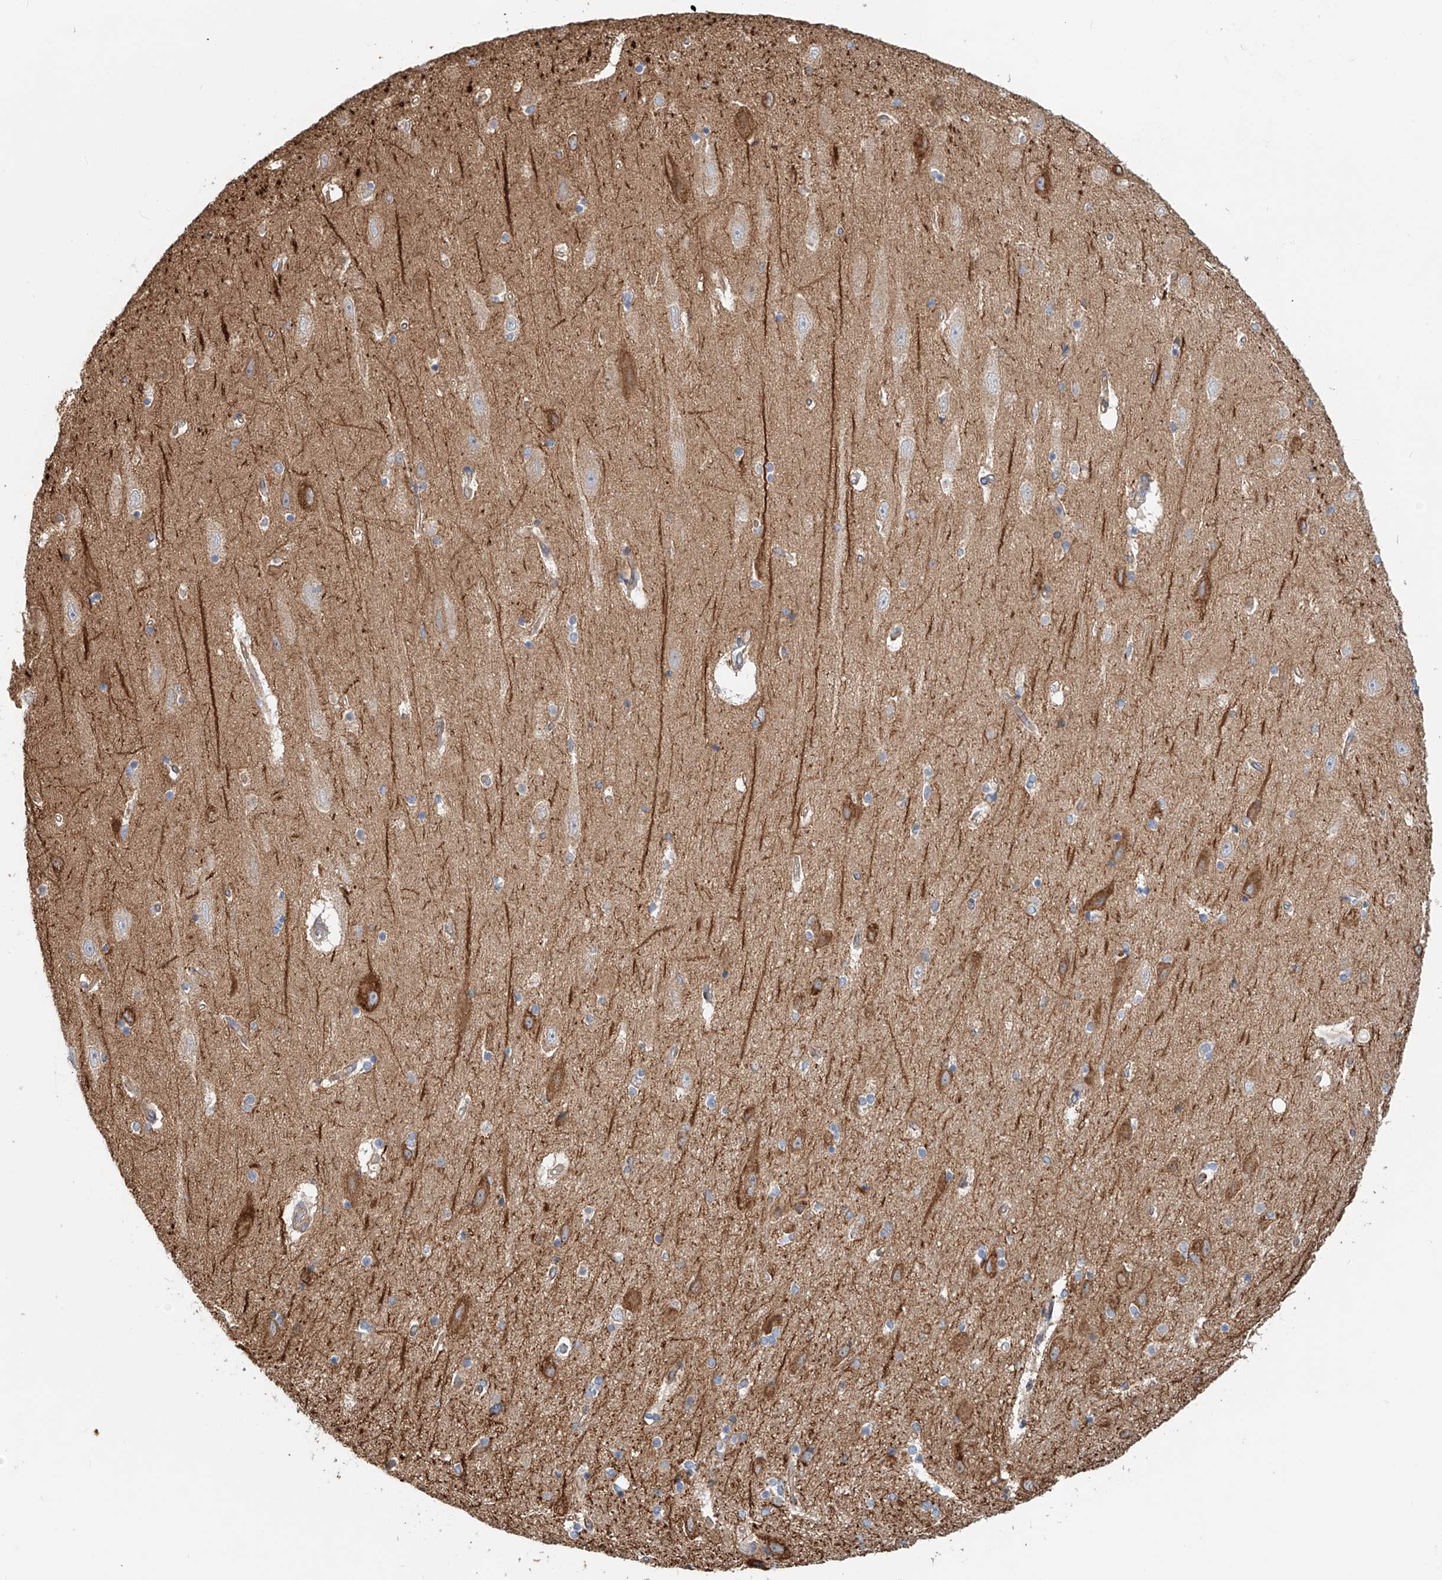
{"staining": {"intensity": "strong", "quantity": "<25%", "location": "cytoplasmic/membranous"}, "tissue": "hippocampus", "cell_type": "Glial cells", "image_type": "normal", "snomed": [{"axis": "morphology", "description": "Normal tissue, NOS"}, {"axis": "topography", "description": "Hippocampus"}], "caption": "The immunohistochemical stain highlights strong cytoplasmic/membranous positivity in glial cells of unremarkable hippocampus. The staining is performed using DAB (3,3'-diaminobenzidine) brown chromogen to label protein expression. The nuclei are counter-stained blue using hematoxylin.", "gene": "SNAP29", "patient": {"sex": "female", "age": 54}}